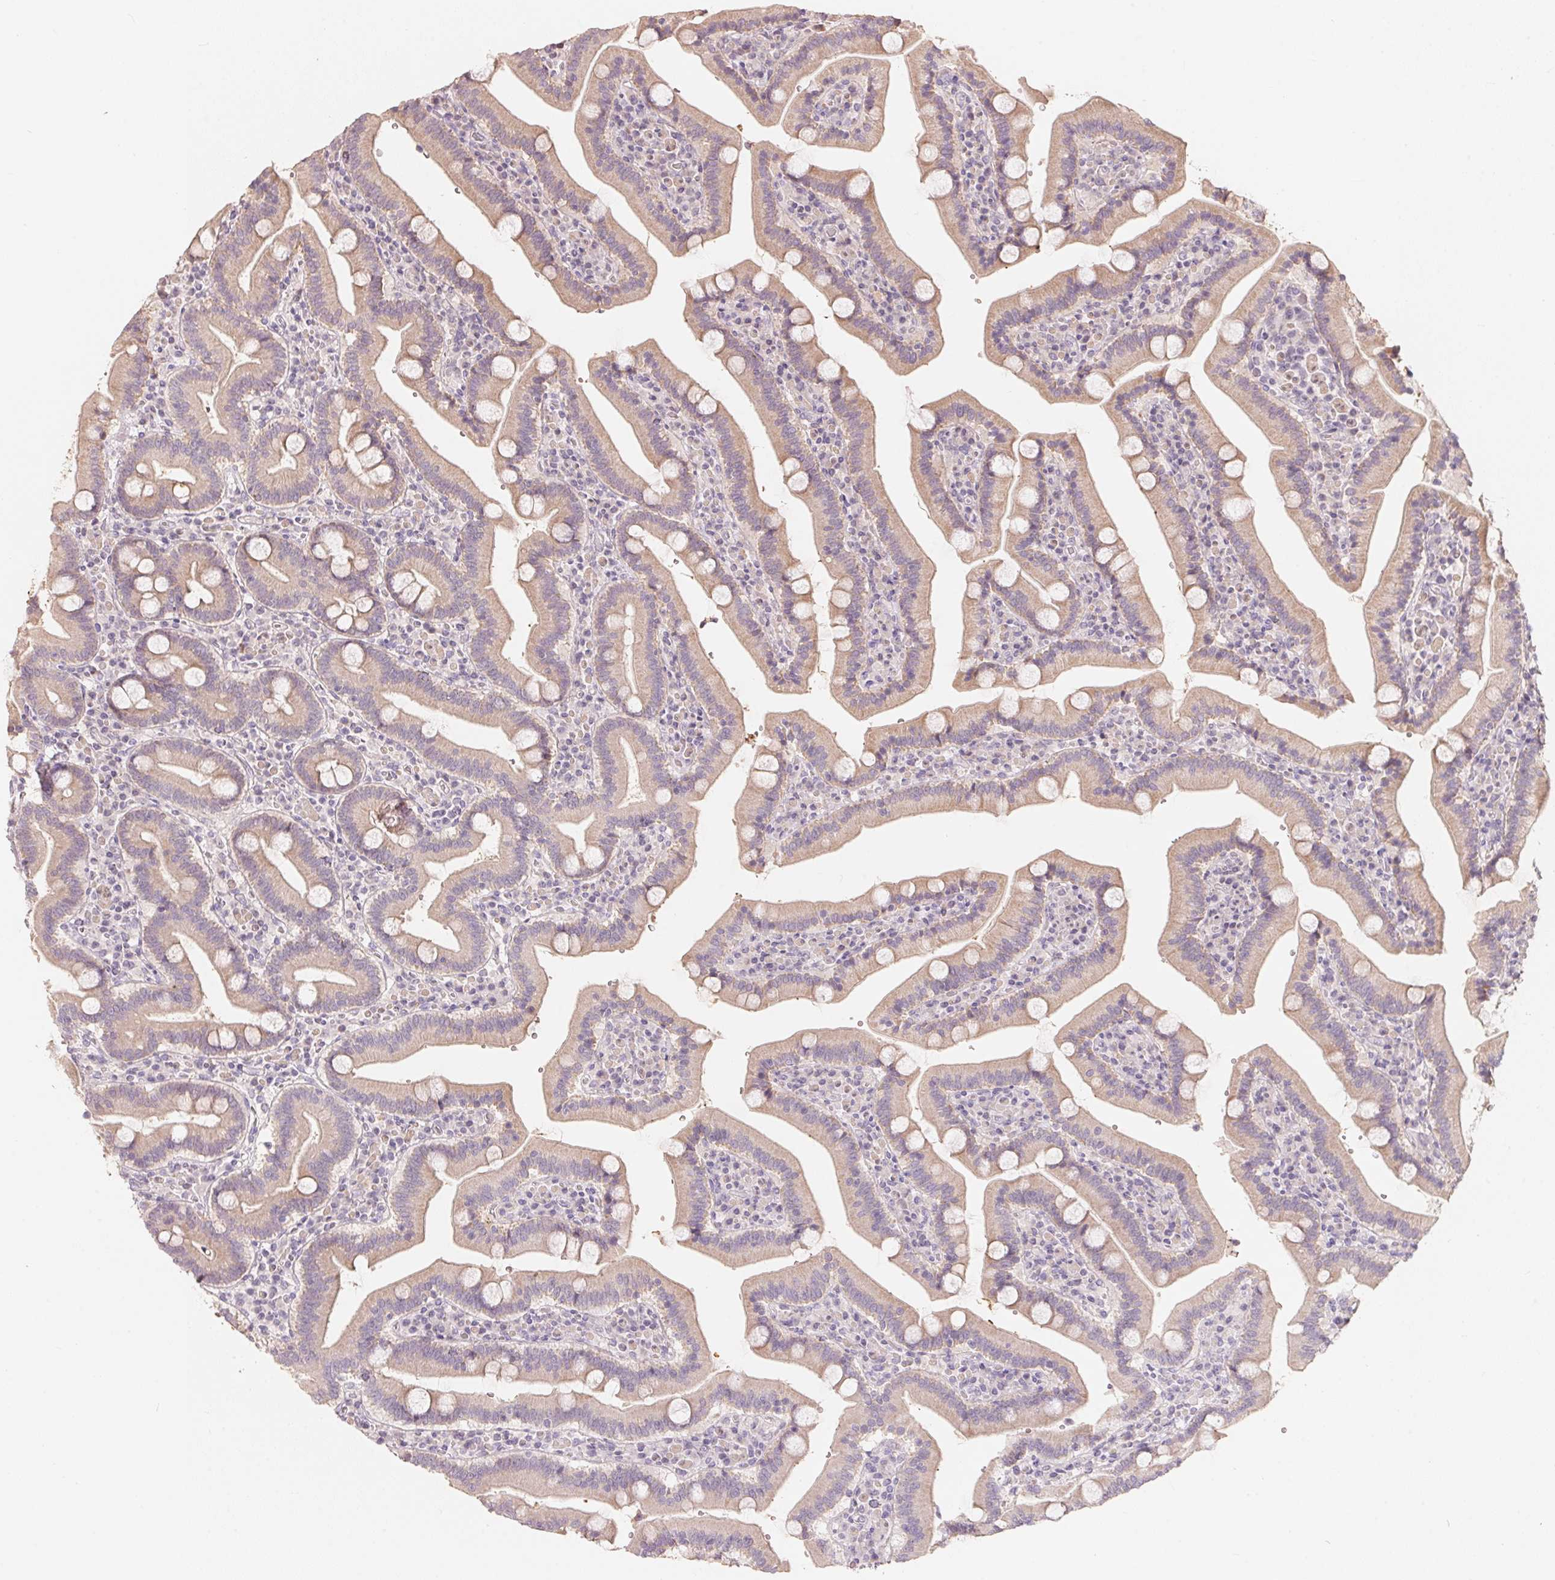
{"staining": {"intensity": "moderate", "quantity": "25%-75%", "location": "cytoplasmic/membranous"}, "tissue": "duodenum", "cell_type": "Glandular cells", "image_type": "normal", "snomed": [{"axis": "morphology", "description": "Normal tissue, NOS"}, {"axis": "topography", "description": "Duodenum"}], "caption": "A micrograph showing moderate cytoplasmic/membranous positivity in about 25%-75% of glandular cells in unremarkable duodenum, as visualized by brown immunohistochemical staining.", "gene": "TP53AIP1", "patient": {"sex": "female", "age": 62}}